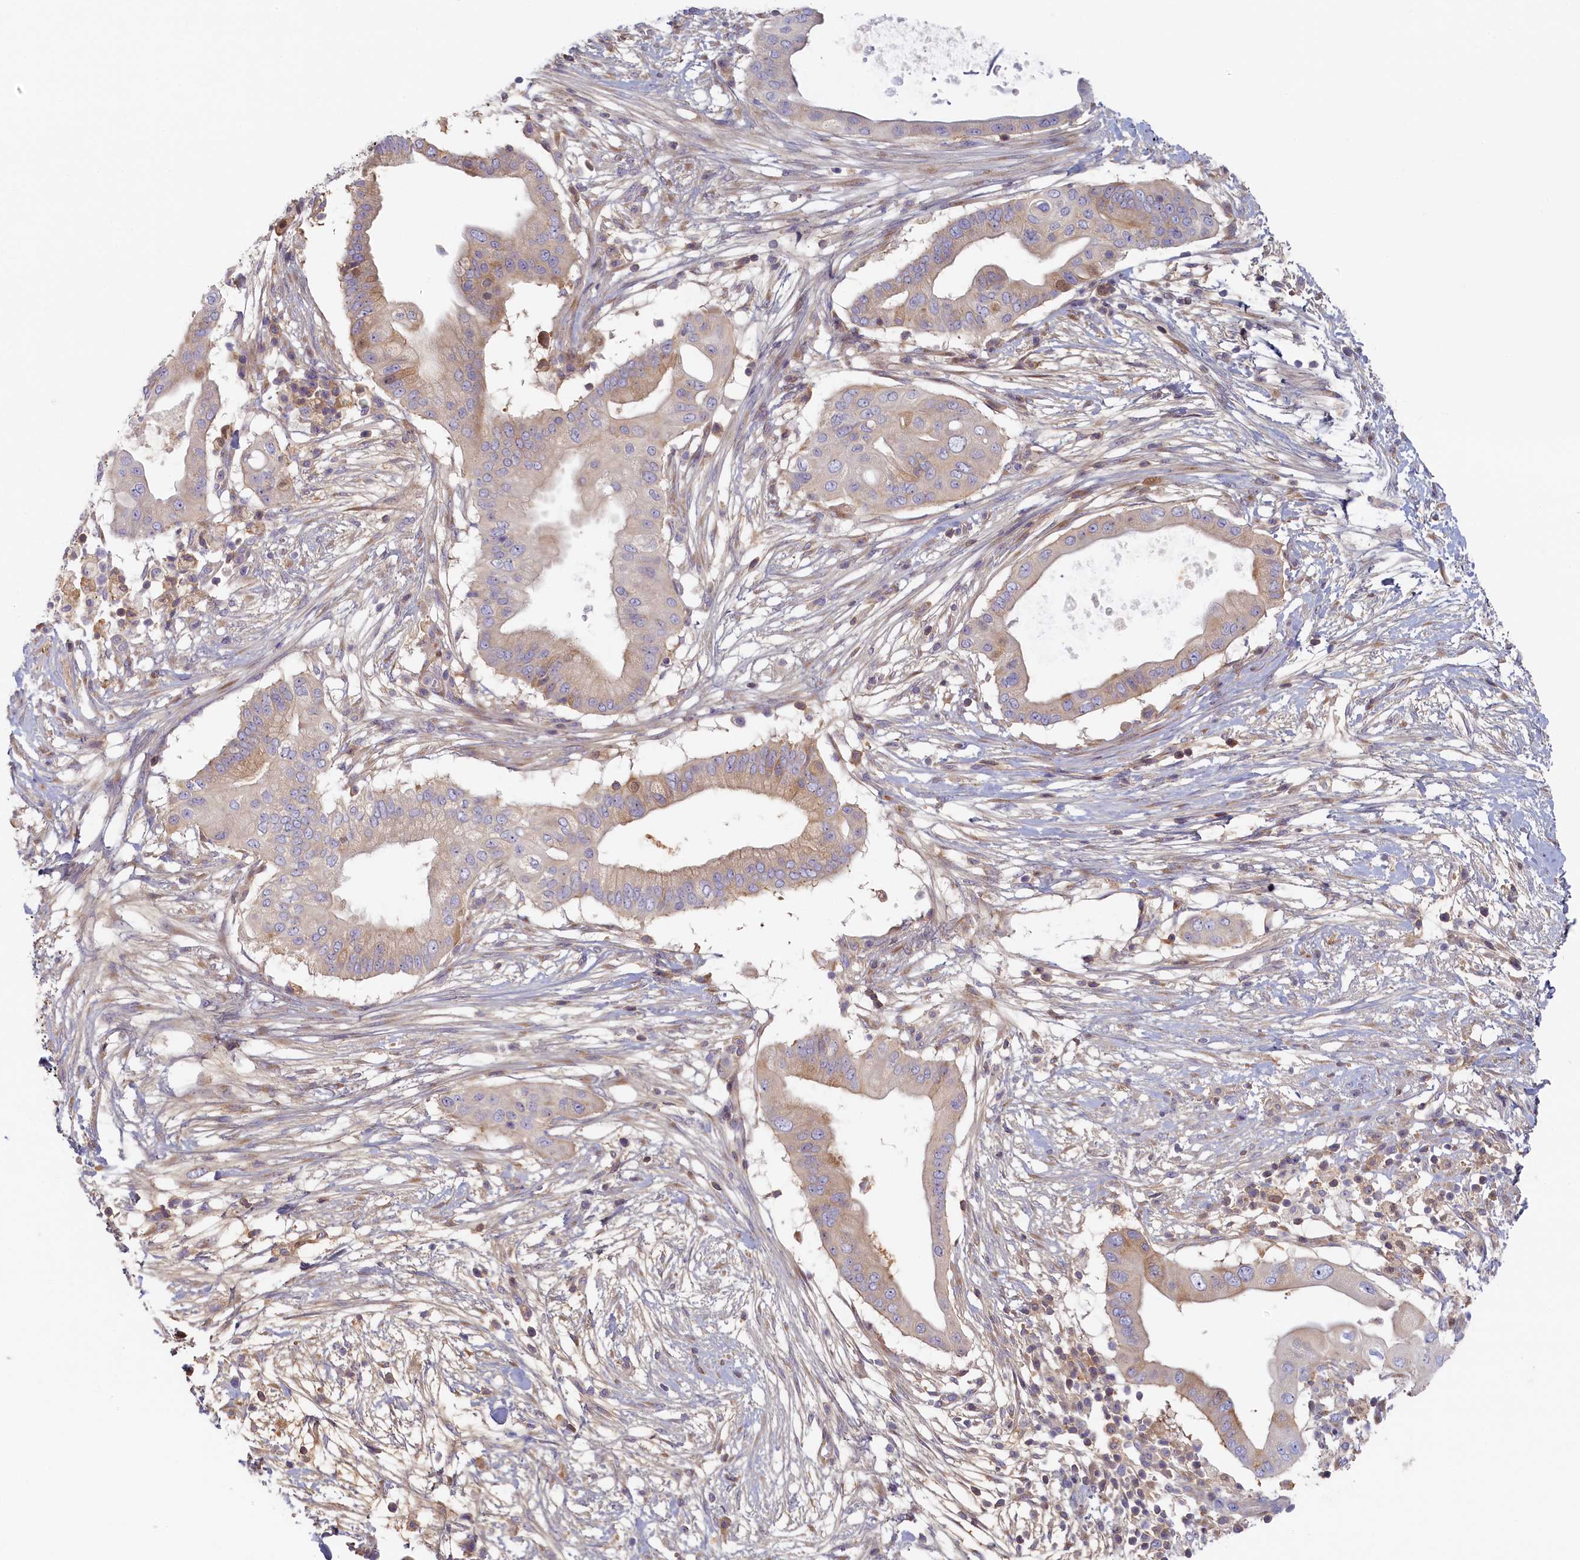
{"staining": {"intensity": "weak", "quantity": "<25%", "location": "cytoplasmic/membranous"}, "tissue": "pancreatic cancer", "cell_type": "Tumor cells", "image_type": "cancer", "snomed": [{"axis": "morphology", "description": "Adenocarcinoma, NOS"}, {"axis": "topography", "description": "Pancreas"}], "caption": "This micrograph is of pancreatic adenocarcinoma stained with immunohistochemistry to label a protein in brown with the nuclei are counter-stained blue. There is no expression in tumor cells.", "gene": "STX16", "patient": {"sex": "male", "age": 68}}